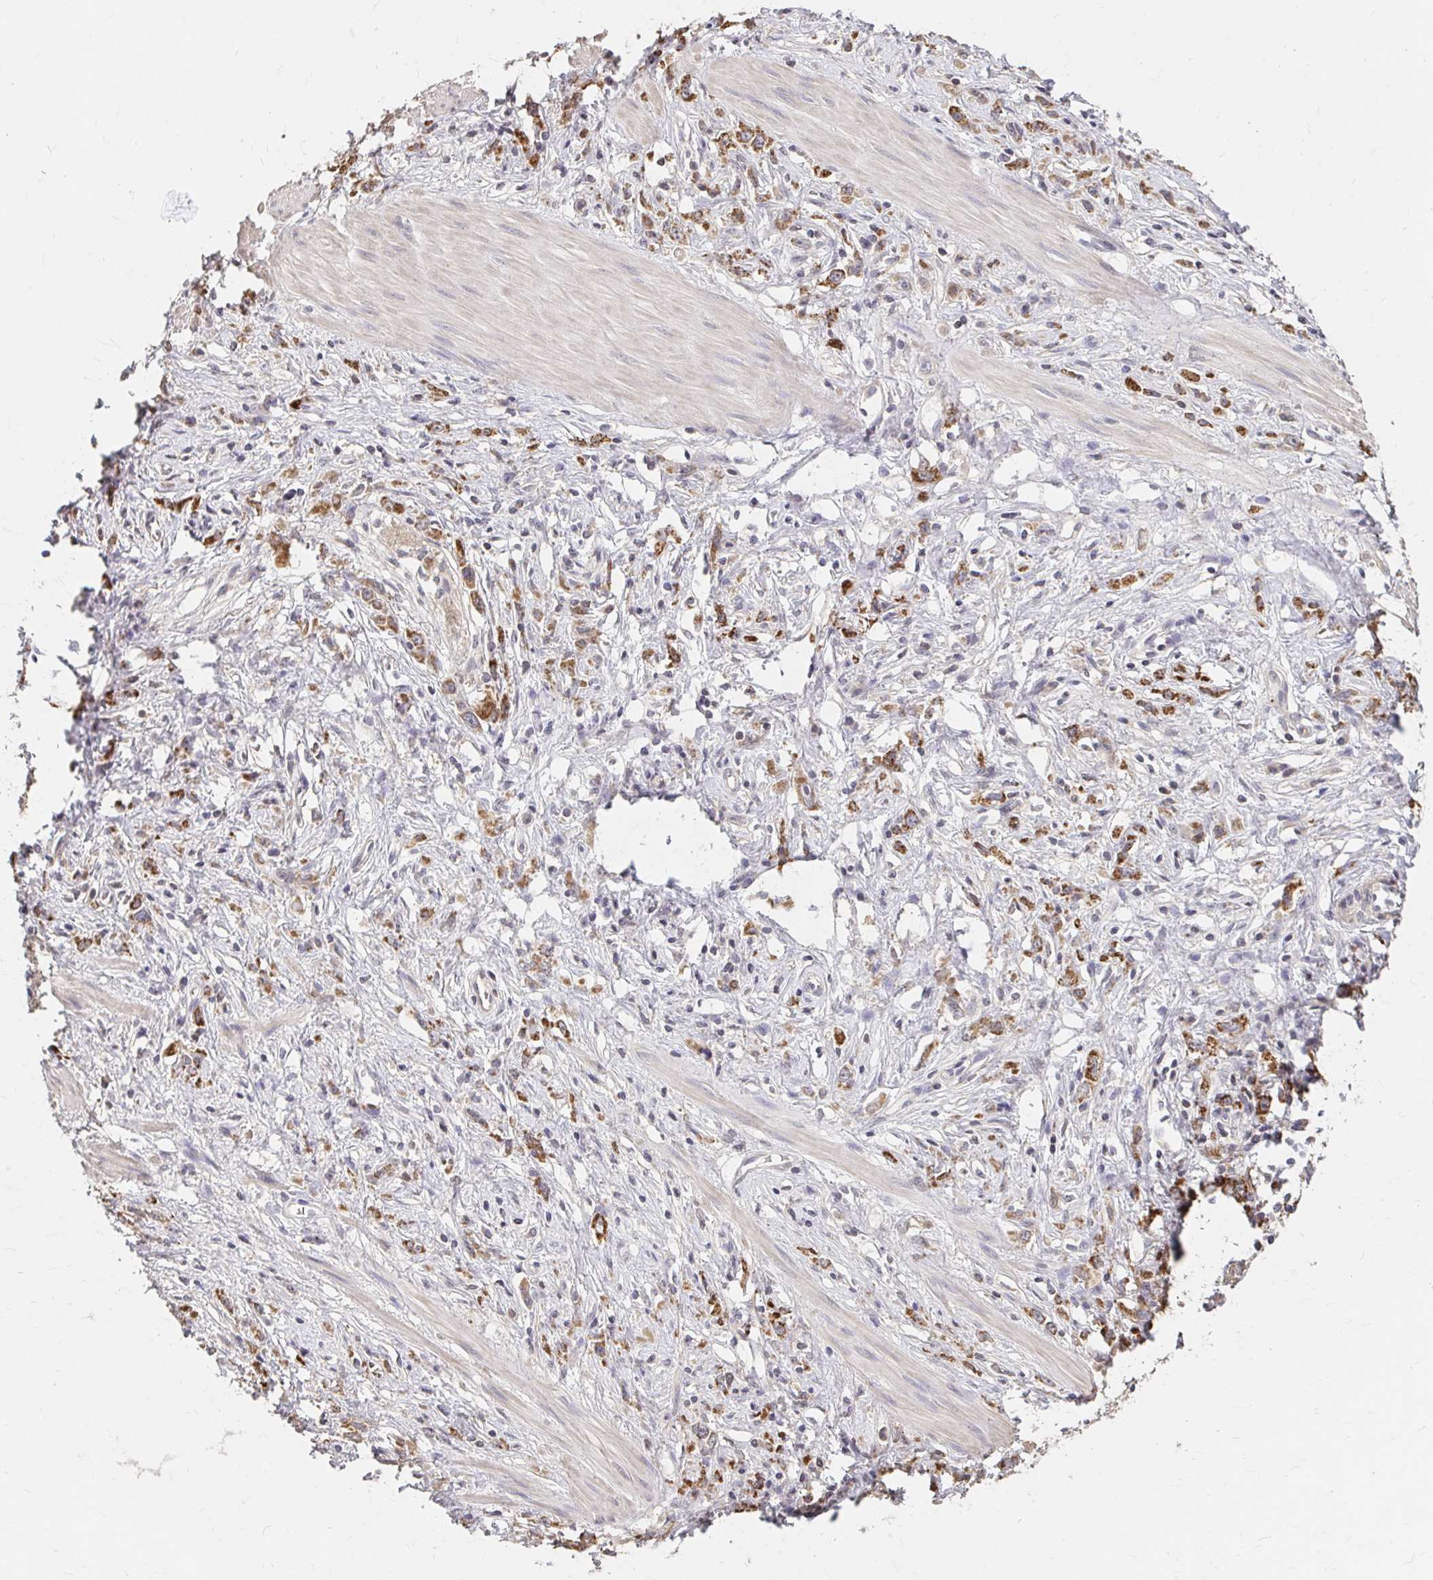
{"staining": {"intensity": "strong", "quantity": ">75%", "location": "cytoplasmic/membranous"}, "tissue": "stomach cancer", "cell_type": "Tumor cells", "image_type": "cancer", "snomed": [{"axis": "morphology", "description": "Adenocarcinoma, NOS"}, {"axis": "topography", "description": "Stomach"}], "caption": "Immunohistochemical staining of human stomach adenocarcinoma shows strong cytoplasmic/membranous protein positivity in approximately >75% of tumor cells. The protein of interest is shown in brown color, while the nuclei are stained blue.", "gene": "HMGCS2", "patient": {"sex": "male", "age": 47}}